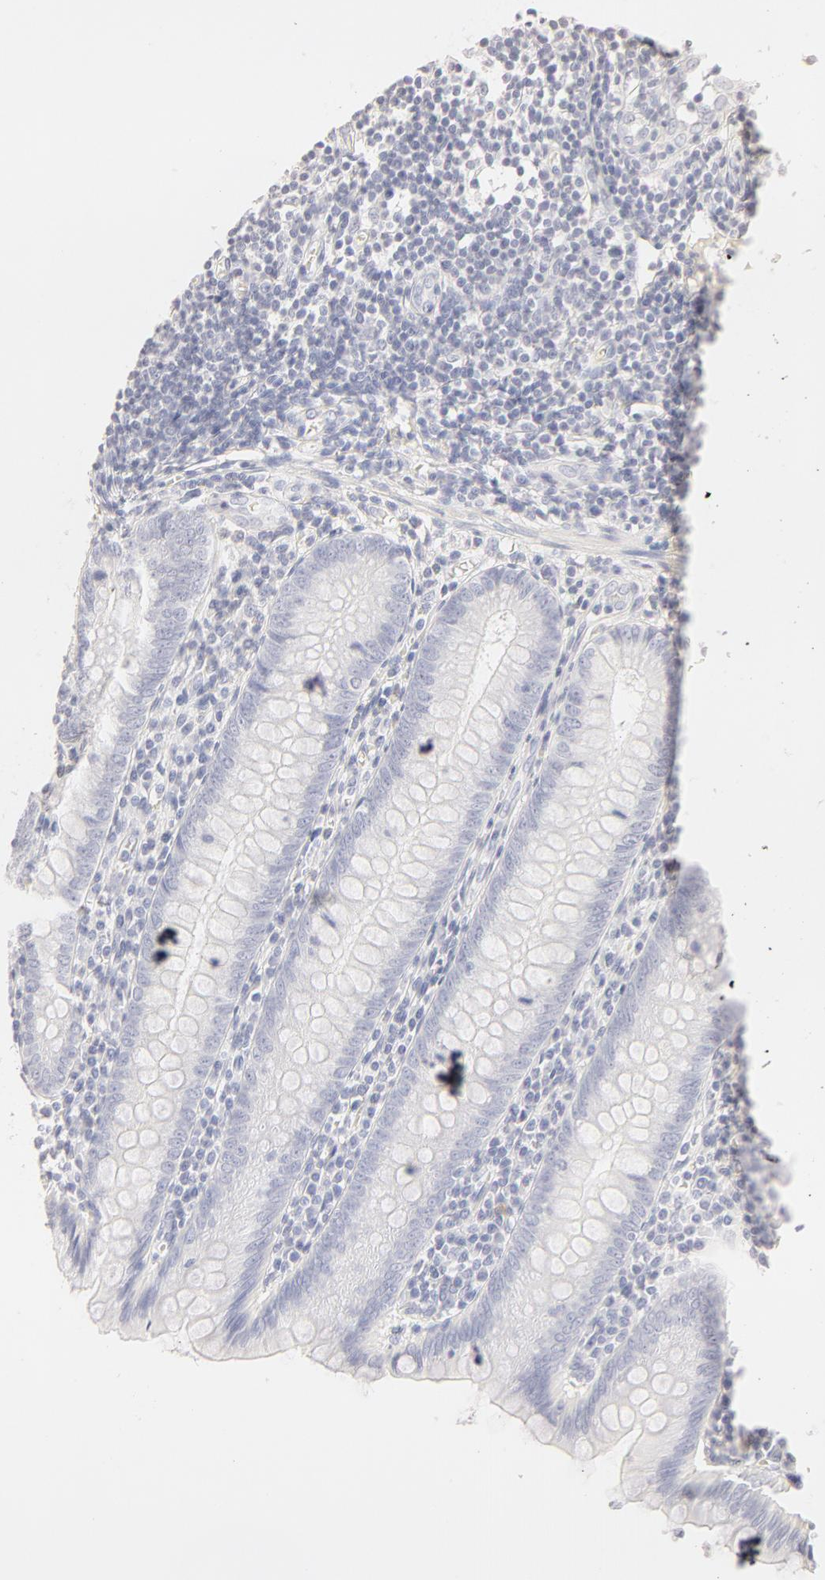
{"staining": {"intensity": "negative", "quantity": "none", "location": "none"}, "tissue": "appendix", "cell_type": "Glandular cells", "image_type": "normal", "snomed": [{"axis": "morphology", "description": "Normal tissue, NOS"}, {"axis": "topography", "description": "Appendix"}], "caption": "High power microscopy histopathology image of an immunohistochemistry (IHC) micrograph of benign appendix, revealing no significant positivity in glandular cells. Brightfield microscopy of IHC stained with DAB (3,3'-diaminobenzidine) (brown) and hematoxylin (blue), captured at high magnification.", "gene": "LGALS7B", "patient": {"sex": "female", "age": 19}}